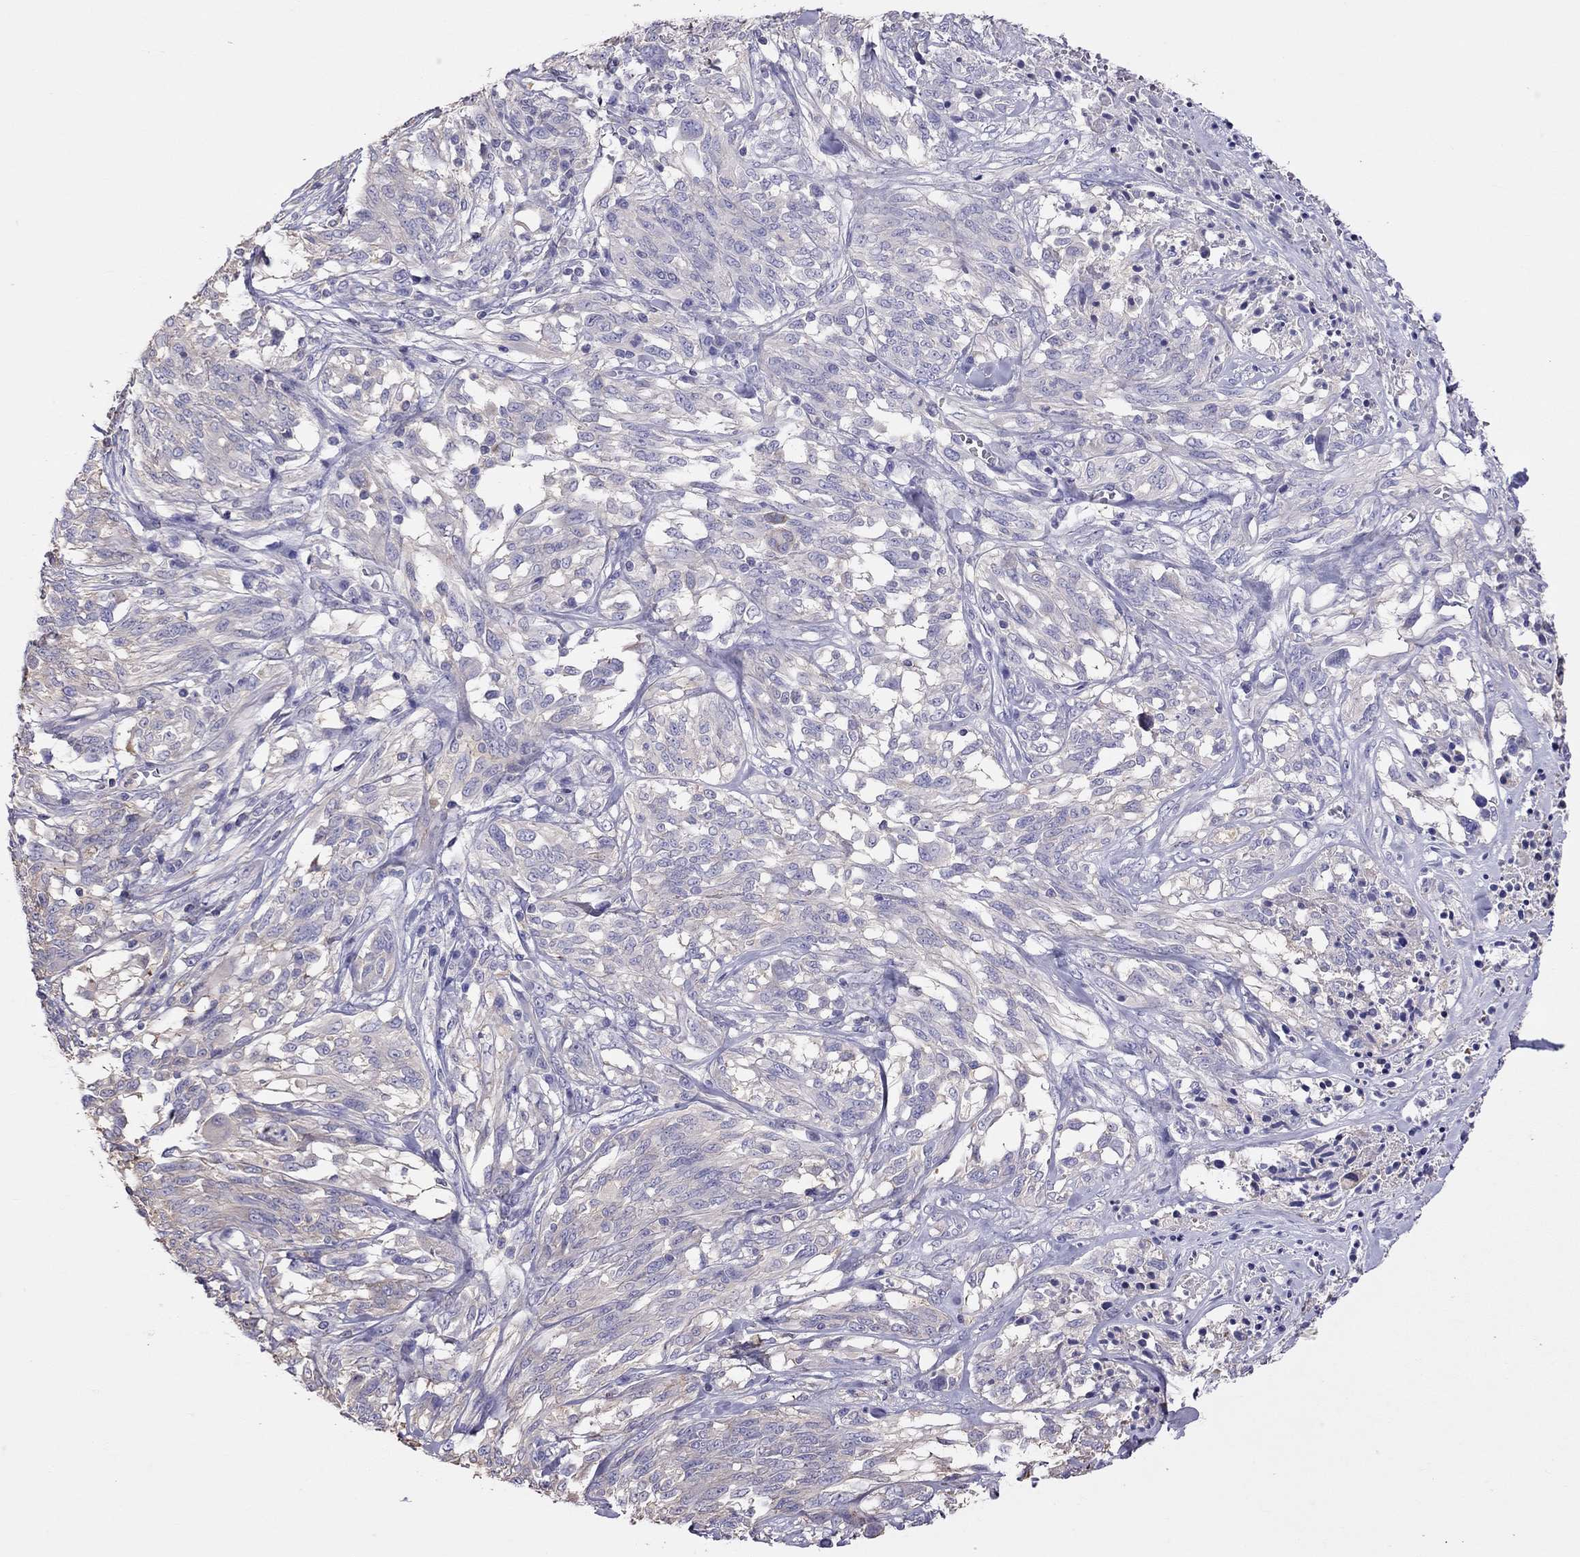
{"staining": {"intensity": "negative", "quantity": "none", "location": "none"}, "tissue": "melanoma", "cell_type": "Tumor cells", "image_type": "cancer", "snomed": [{"axis": "morphology", "description": "Malignant melanoma, NOS"}, {"axis": "topography", "description": "Skin"}], "caption": "Immunohistochemical staining of human malignant melanoma reveals no significant staining in tumor cells.", "gene": "TEX22", "patient": {"sex": "female", "age": 91}}